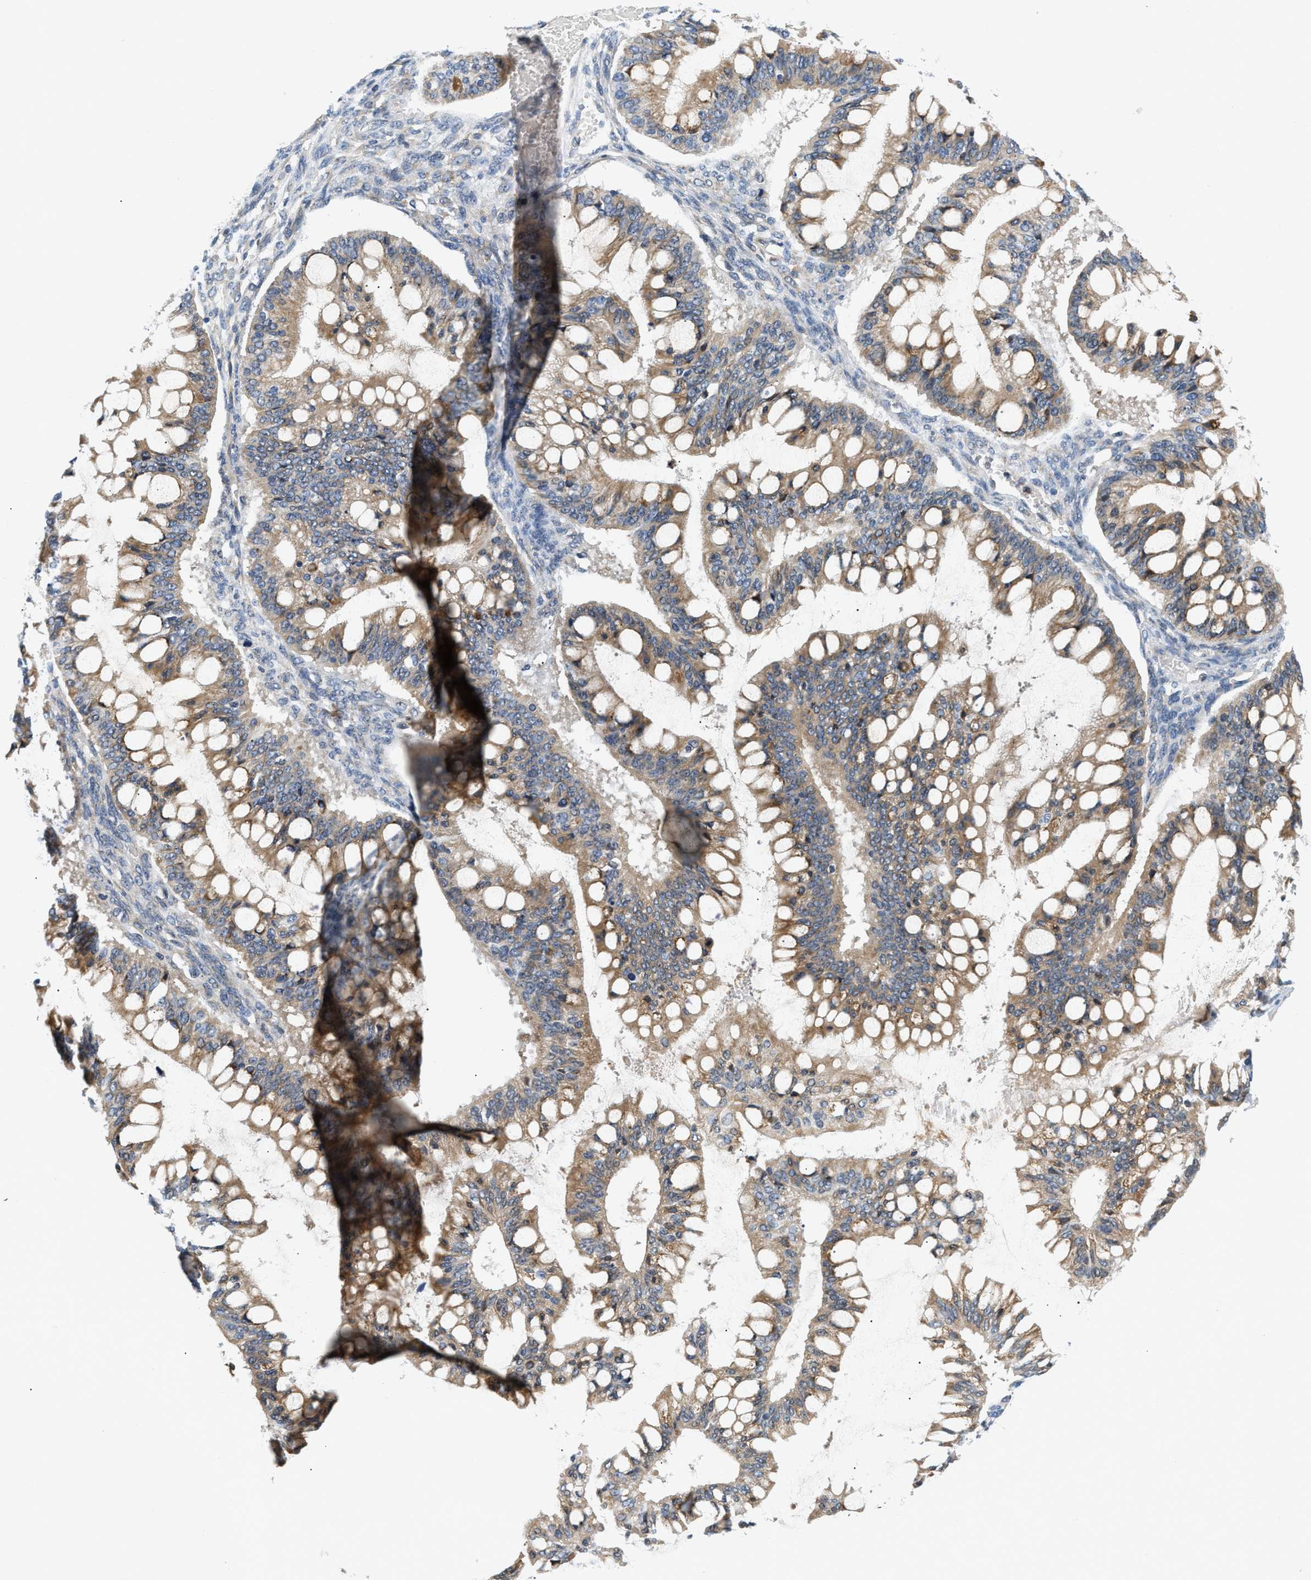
{"staining": {"intensity": "moderate", "quantity": ">75%", "location": "cytoplasmic/membranous"}, "tissue": "ovarian cancer", "cell_type": "Tumor cells", "image_type": "cancer", "snomed": [{"axis": "morphology", "description": "Cystadenocarcinoma, mucinous, NOS"}, {"axis": "topography", "description": "Ovary"}], "caption": "Immunohistochemistry (DAB) staining of human mucinous cystadenocarcinoma (ovarian) reveals moderate cytoplasmic/membranous protein staining in about >75% of tumor cells.", "gene": "TNIP2", "patient": {"sex": "female", "age": 73}}